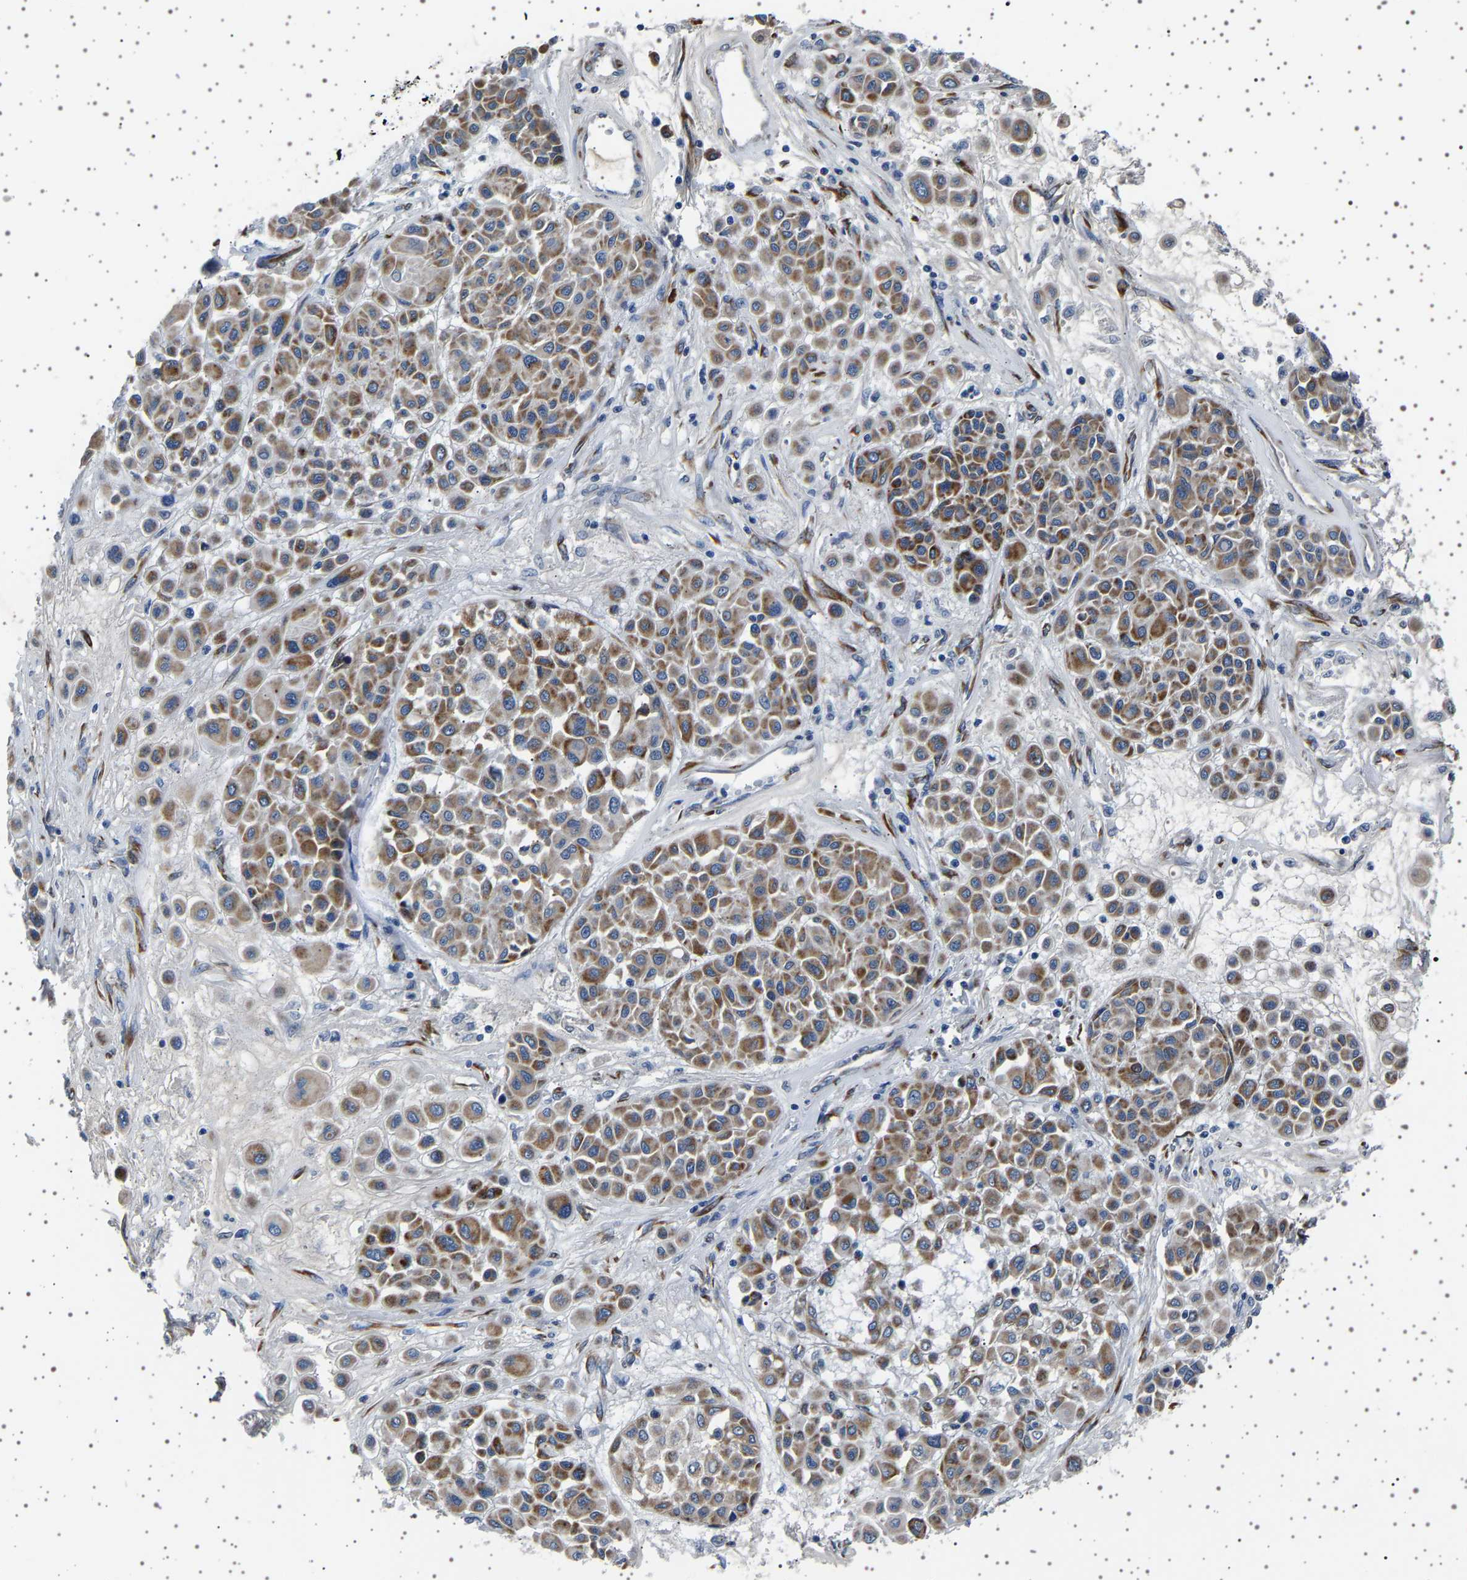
{"staining": {"intensity": "moderate", "quantity": ">75%", "location": "cytoplasmic/membranous"}, "tissue": "melanoma", "cell_type": "Tumor cells", "image_type": "cancer", "snomed": [{"axis": "morphology", "description": "Malignant melanoma, Metastatic site"}, {"axis": "topography", "description": "Soft tissue"}], "caption": "Melanoma stained with IHC reveals moderate cytoplasmic/membranous expression in about >75% of tumor cells.", "gene": "FTCD", "patient": {"sex": "male", "age": 41}}